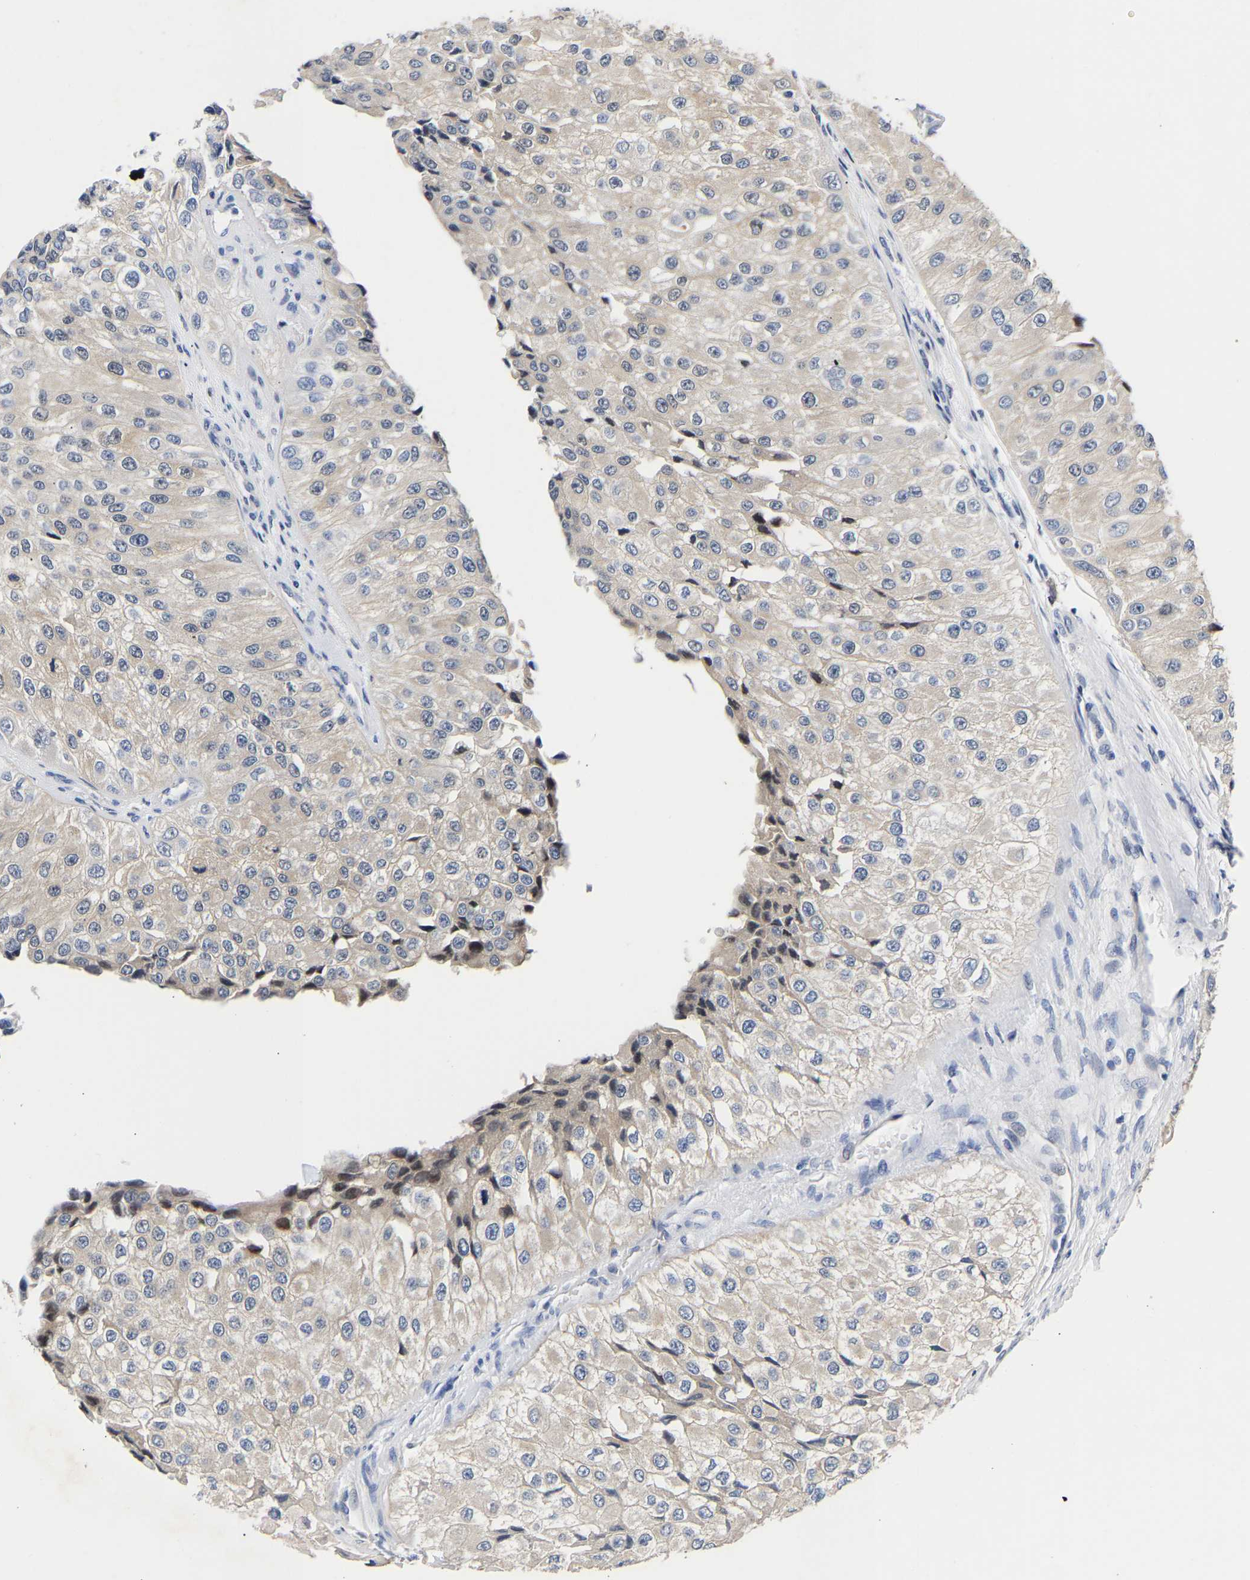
{"staining": {"intensity": "negative", "quantity": "none", "location": "none"}, "tissue": "urothelial cancer", "cell_type": "Tumor cells", "image_type": "cancer", "snomed": [{"axis": "morphology", "description": "Urothelial carcinoma, High grade"}, {"axis": "topography", "description": "Kidney"}, {"axis": "topography", "description": "Urinary bladder"}], "caption": "Tumor cells are negative for brown protein staining in urothelial cancer.", "gene": "CCDC6", "patient": {"sex": "male", "age": 77}}